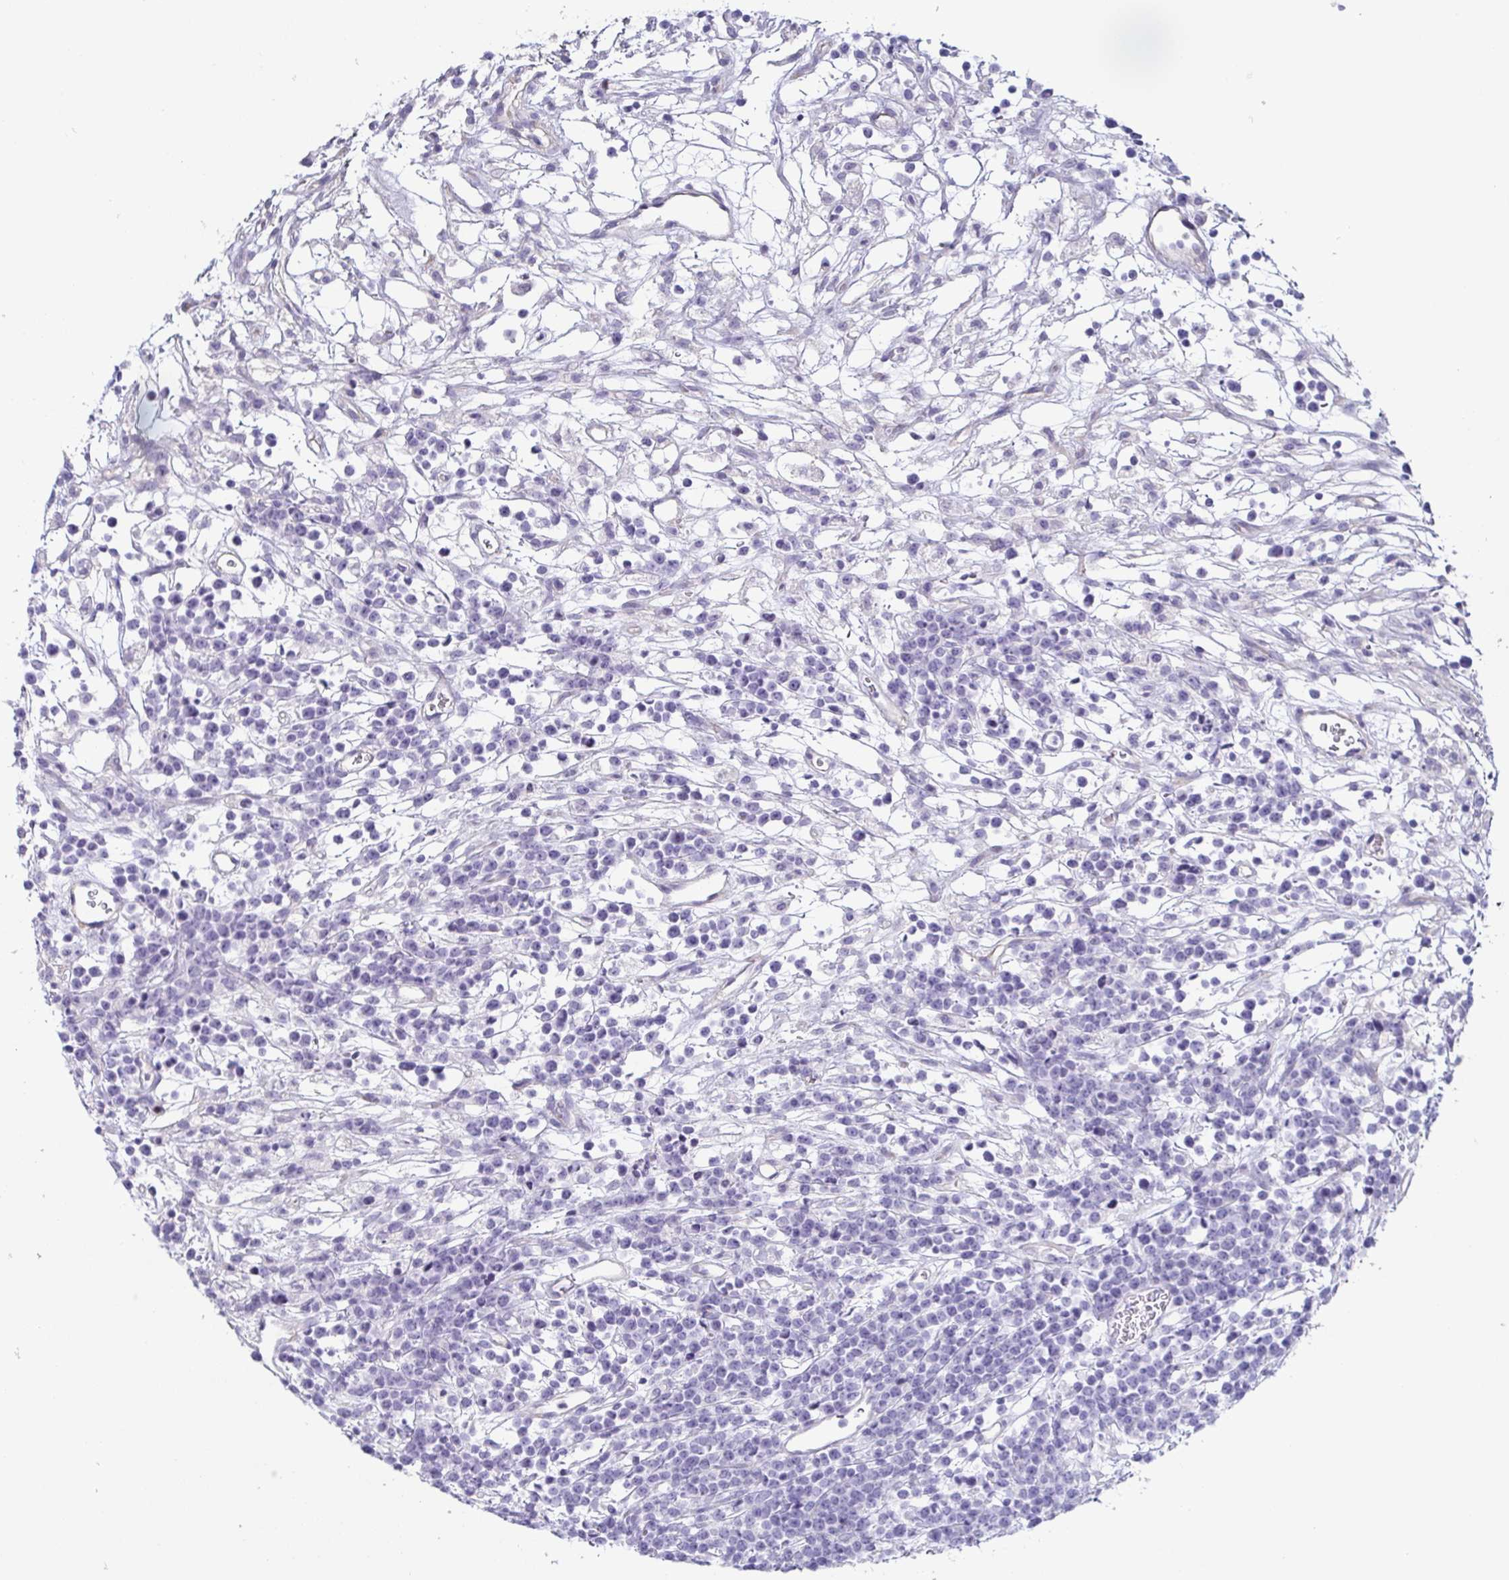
{"staining": {"intensity": "negative", "quantity": "none", "location": "none"}, "tissue": "lymphoma", "cell_type": "Tumor cells", "image_type": "cancer", "snomed": [{"axis": "morphology", "description": "Malignant lymphoma, non-Hodgkin's type, High grade"}, {"axis": "topography", "description": "Ovary"}], "caption": "Tumor cells are negative for brown protein staining in malignant lymphoma, non-Hodgkin's type (high-grade).", "gene": "PRR4", "patient": {"sex": "female", "age": 56}}